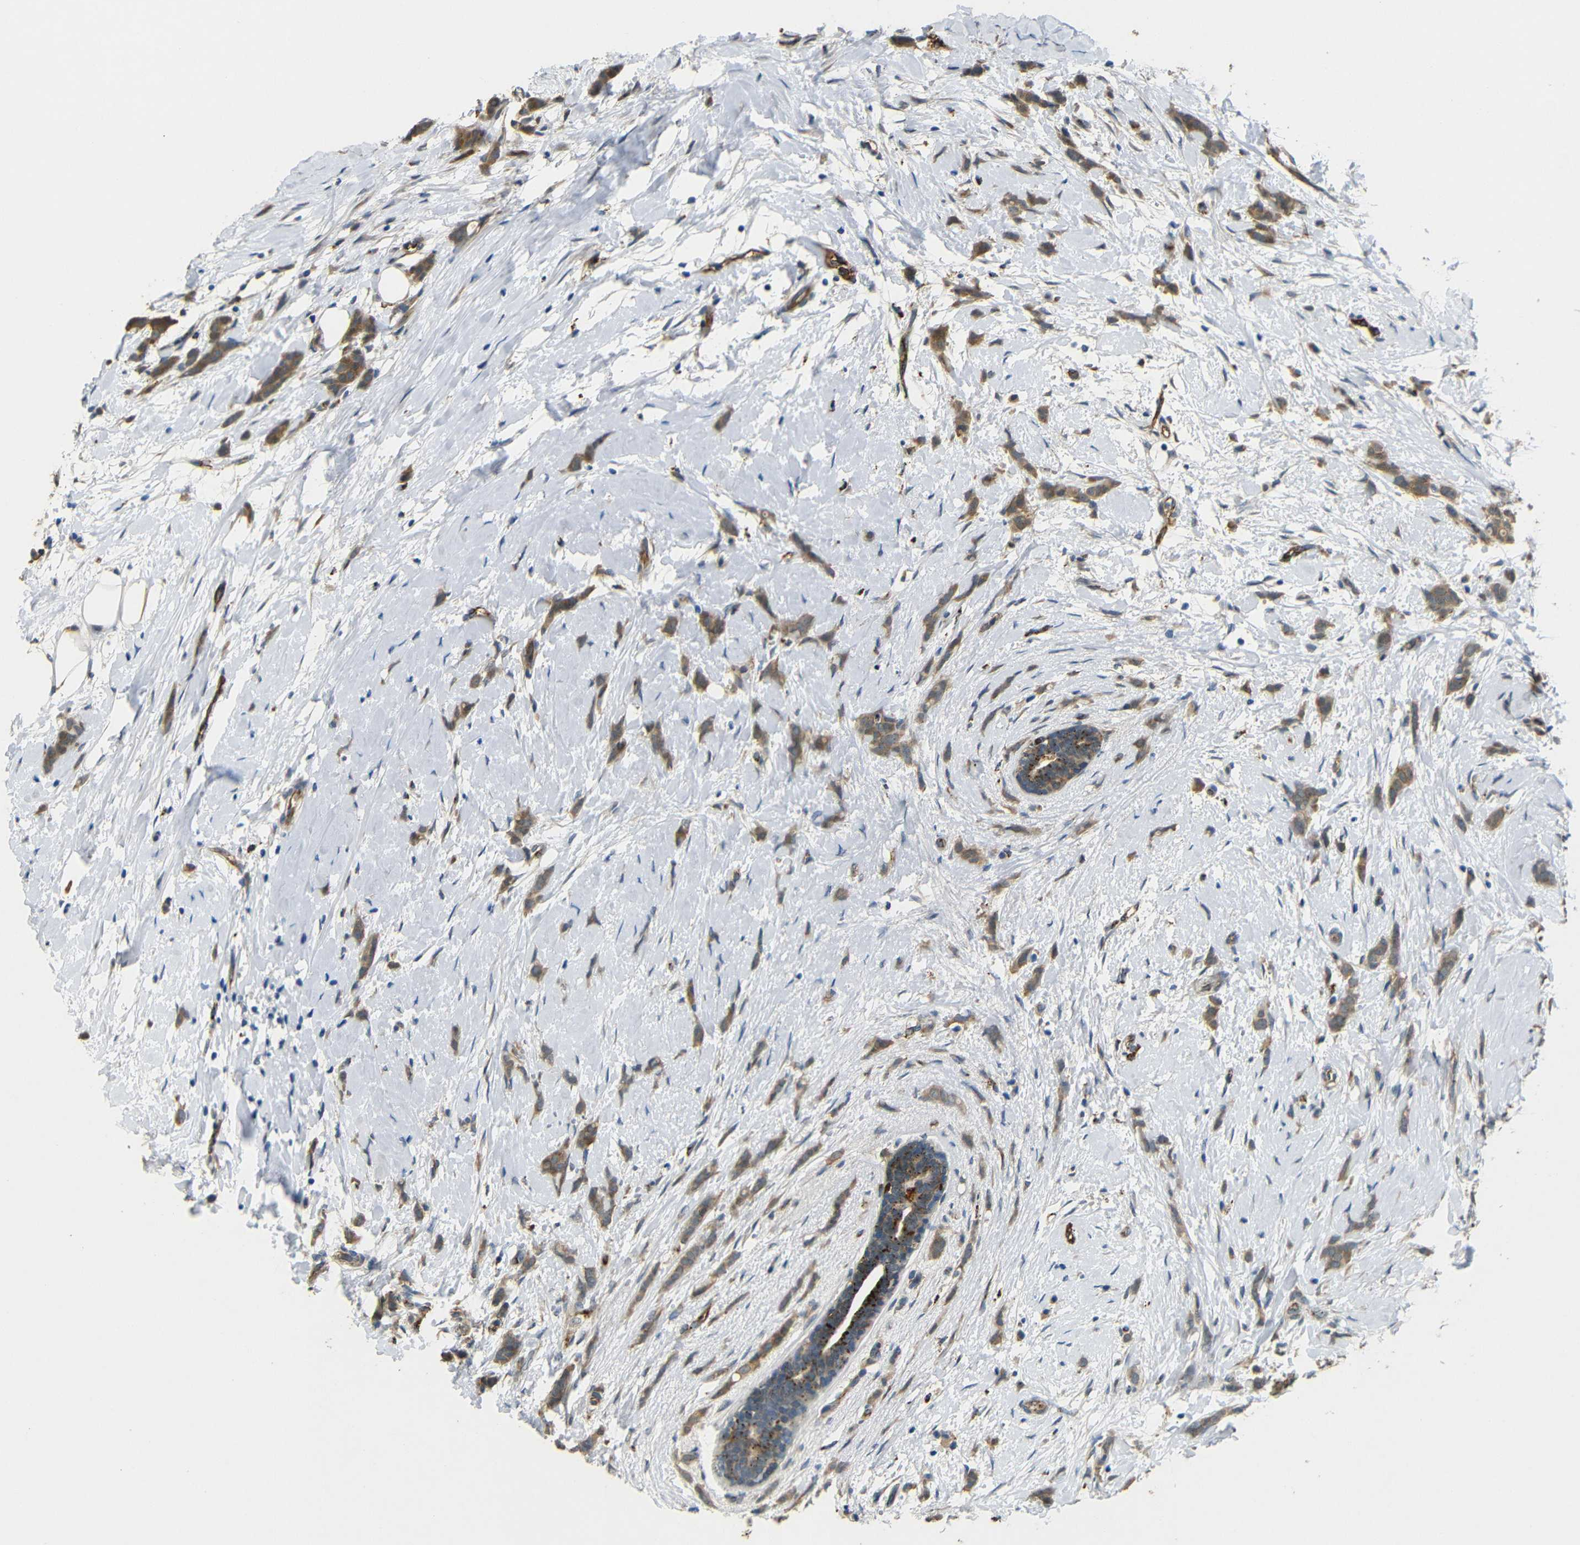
{"staining": {"intensity": "moderate", "quantity": ">75%", "location": "cytoplasmic/membranous"}, "tissue": "breast cancer", "cell_type": "Tumor cells", "image_type": "cancer", "snomed": [{"axis": "morphology", "description": "Lobular carcinoma, in situ"}, {"axis": "morphology", "description": "Lobular carcinoma"}, {"axis": "topography", "description": "Breast"}], "caption": "Immunohistochemistry of human breast cancer (lobular carcinoma) exhibits medium levels of moderate cytoplasmic/membranous staining in approximately >75% of tumor cells. The staining was performed using DAB (3,3'-diaminobenzidine) to visualize the protein expression in brown, while the nuclei were stained in blue with hematoxylin (Magnification: 20x).", "gene": "ATP7A", "patient": {"sex": "female", "age": 41}}